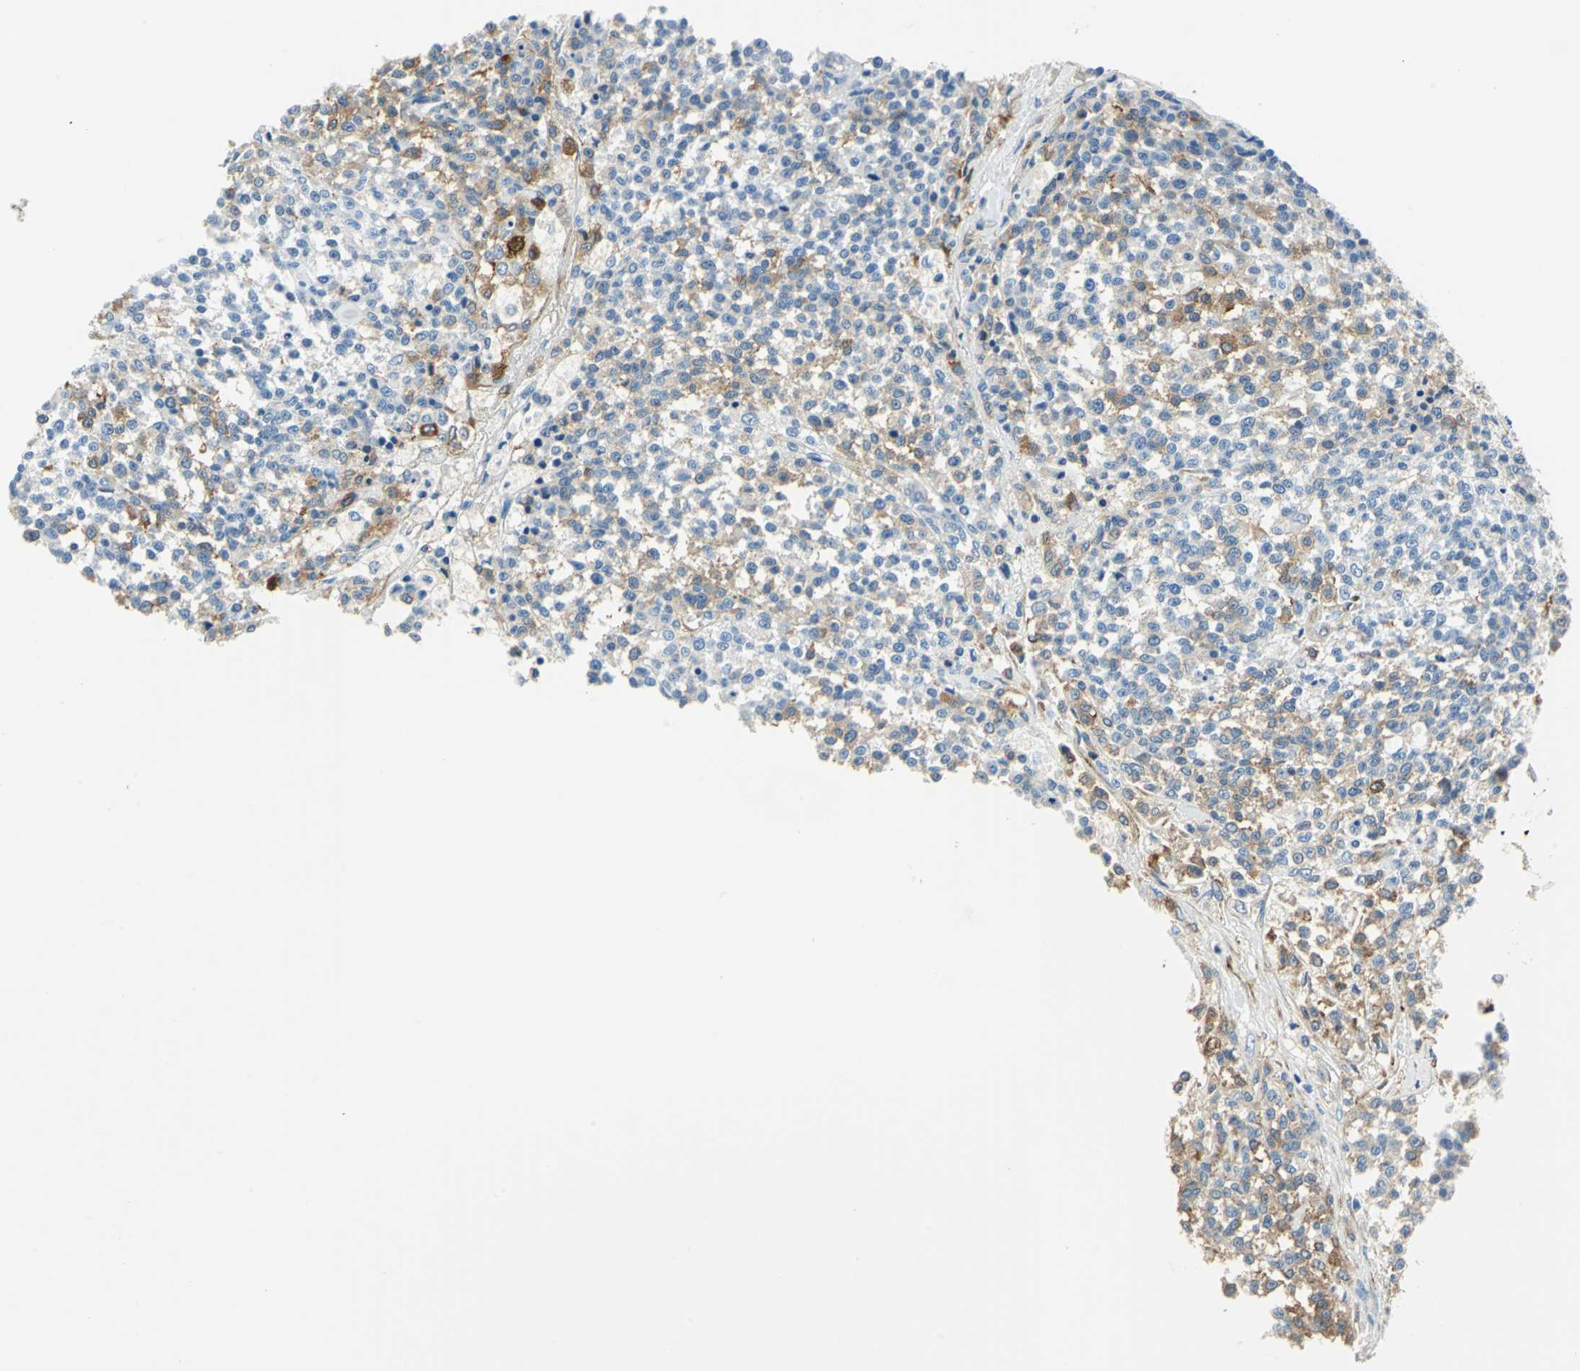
{"staining": {"intensity": "moderate", "quantity": "<25%", "location": "cytoplasmic/membranous"}, "tissue": "testis cancer", "cell_type": "Tumor cells", "image_type": "cancer", "snomed": [{"axis": "morphology", "description": "Seminoma, NOS"}, {"axis": "topography", "description": "Testis"}], "caption": "Moderate cytoplasmic/membranous staining is identified in about <25% of tumor cells in seminoma (testis). The staining was performed using DAB (3,3'-diaminobenzidine) to visualize the protein expression in brown, while the nuclei were stained in blue with hematoxylin (Magnification: 20x).", "gene": "AKAP12", "patient": {"sex": "male", "age": 59}}